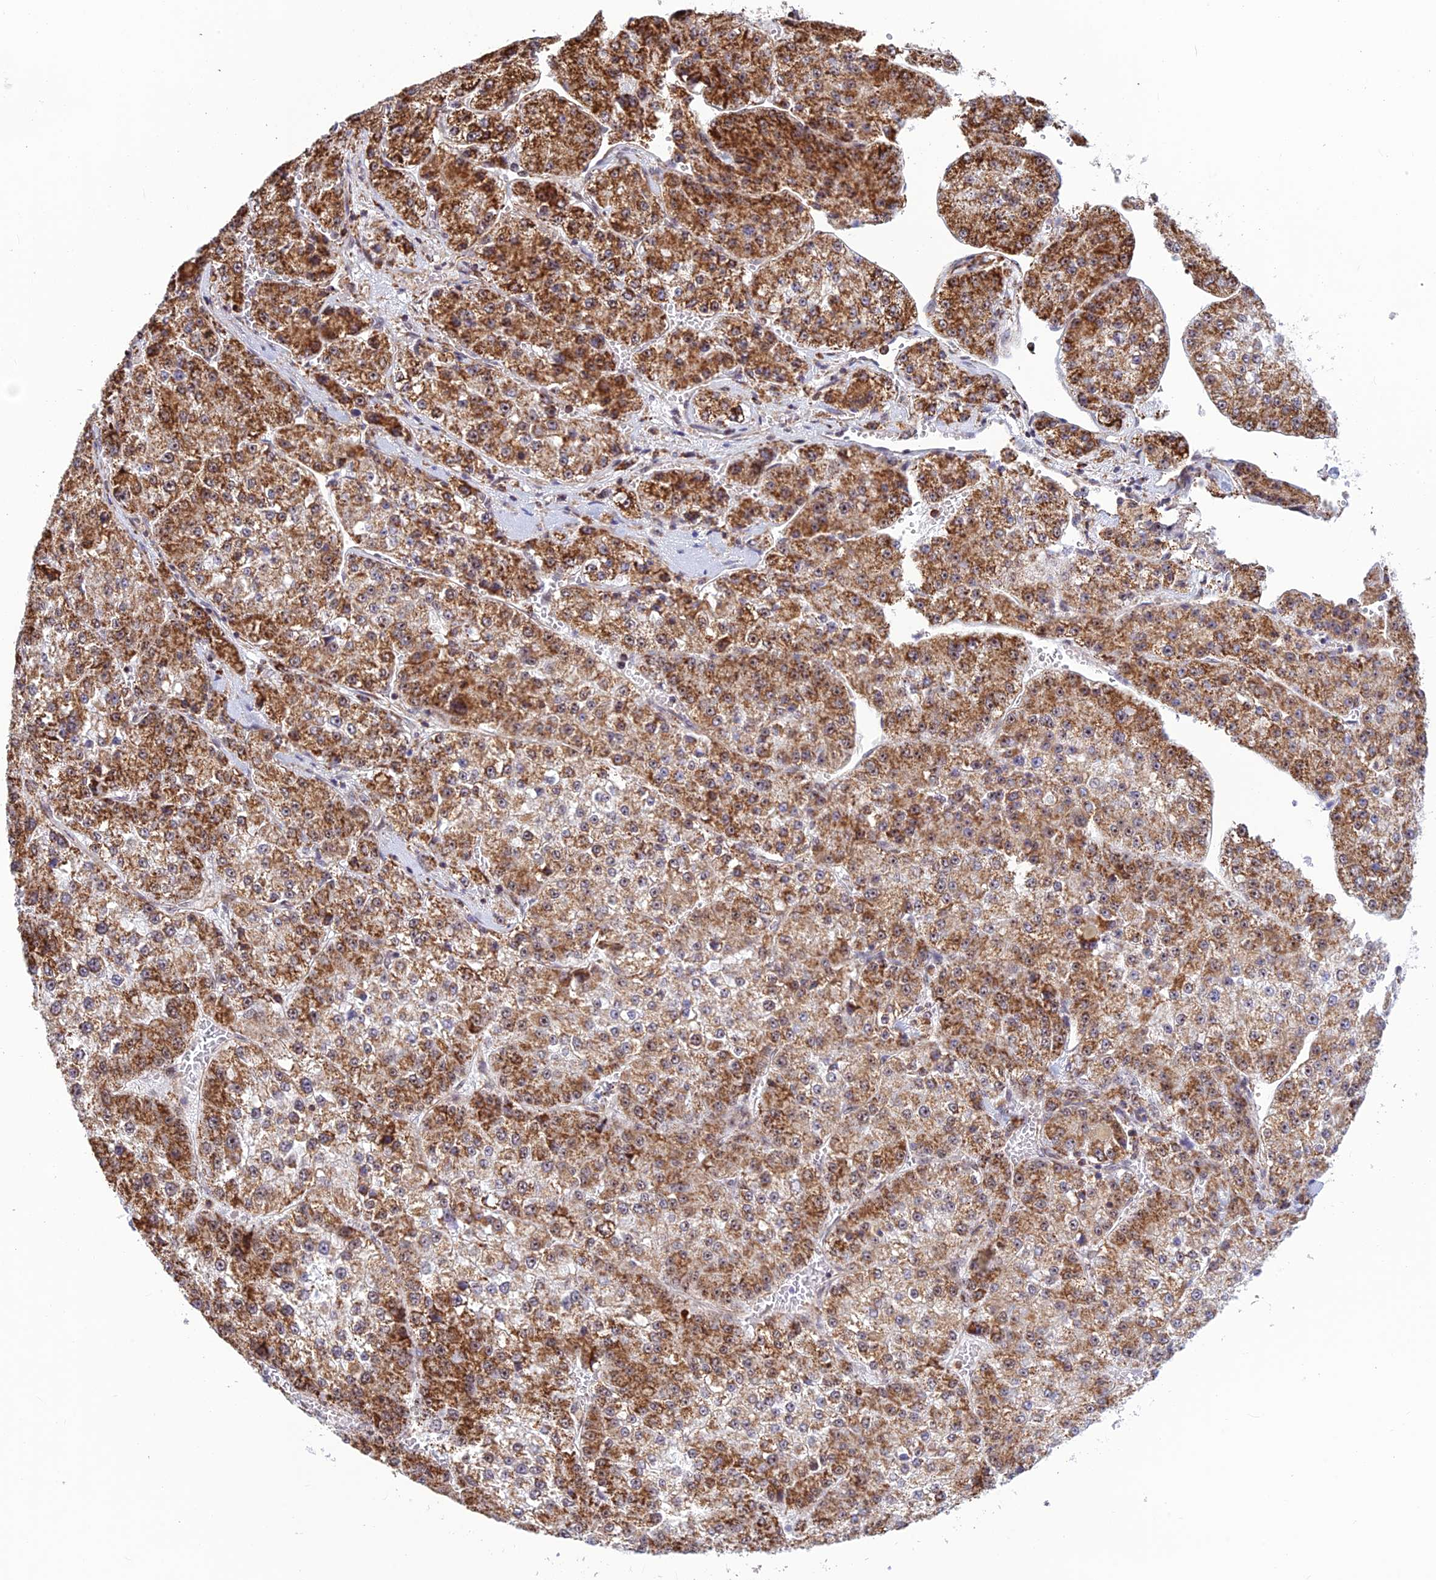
{"staining": {"intensity": "strong", "quantity": "25%-75%", "location": "cytoplasmic/membranous,nuclear"}, "tissue": "liver cancer", "cell_type": "Tumor cells", "image_type": "cancer", "snomed": [{"axis": "morphology", "description": "Carcinoma, Hepatocellular, NOS"}, {"axis": "topography", "description": "Liver"}], "caption": "Protein analysis of liver cancer (hepatocellular carcinoma) tissue shows strong cytoplasmic/membranous and nuclear expression in approximately 25%-75% of tumor cells.", "gene": "POLR1G", "patient": {"sex": "female", "age": 73}}